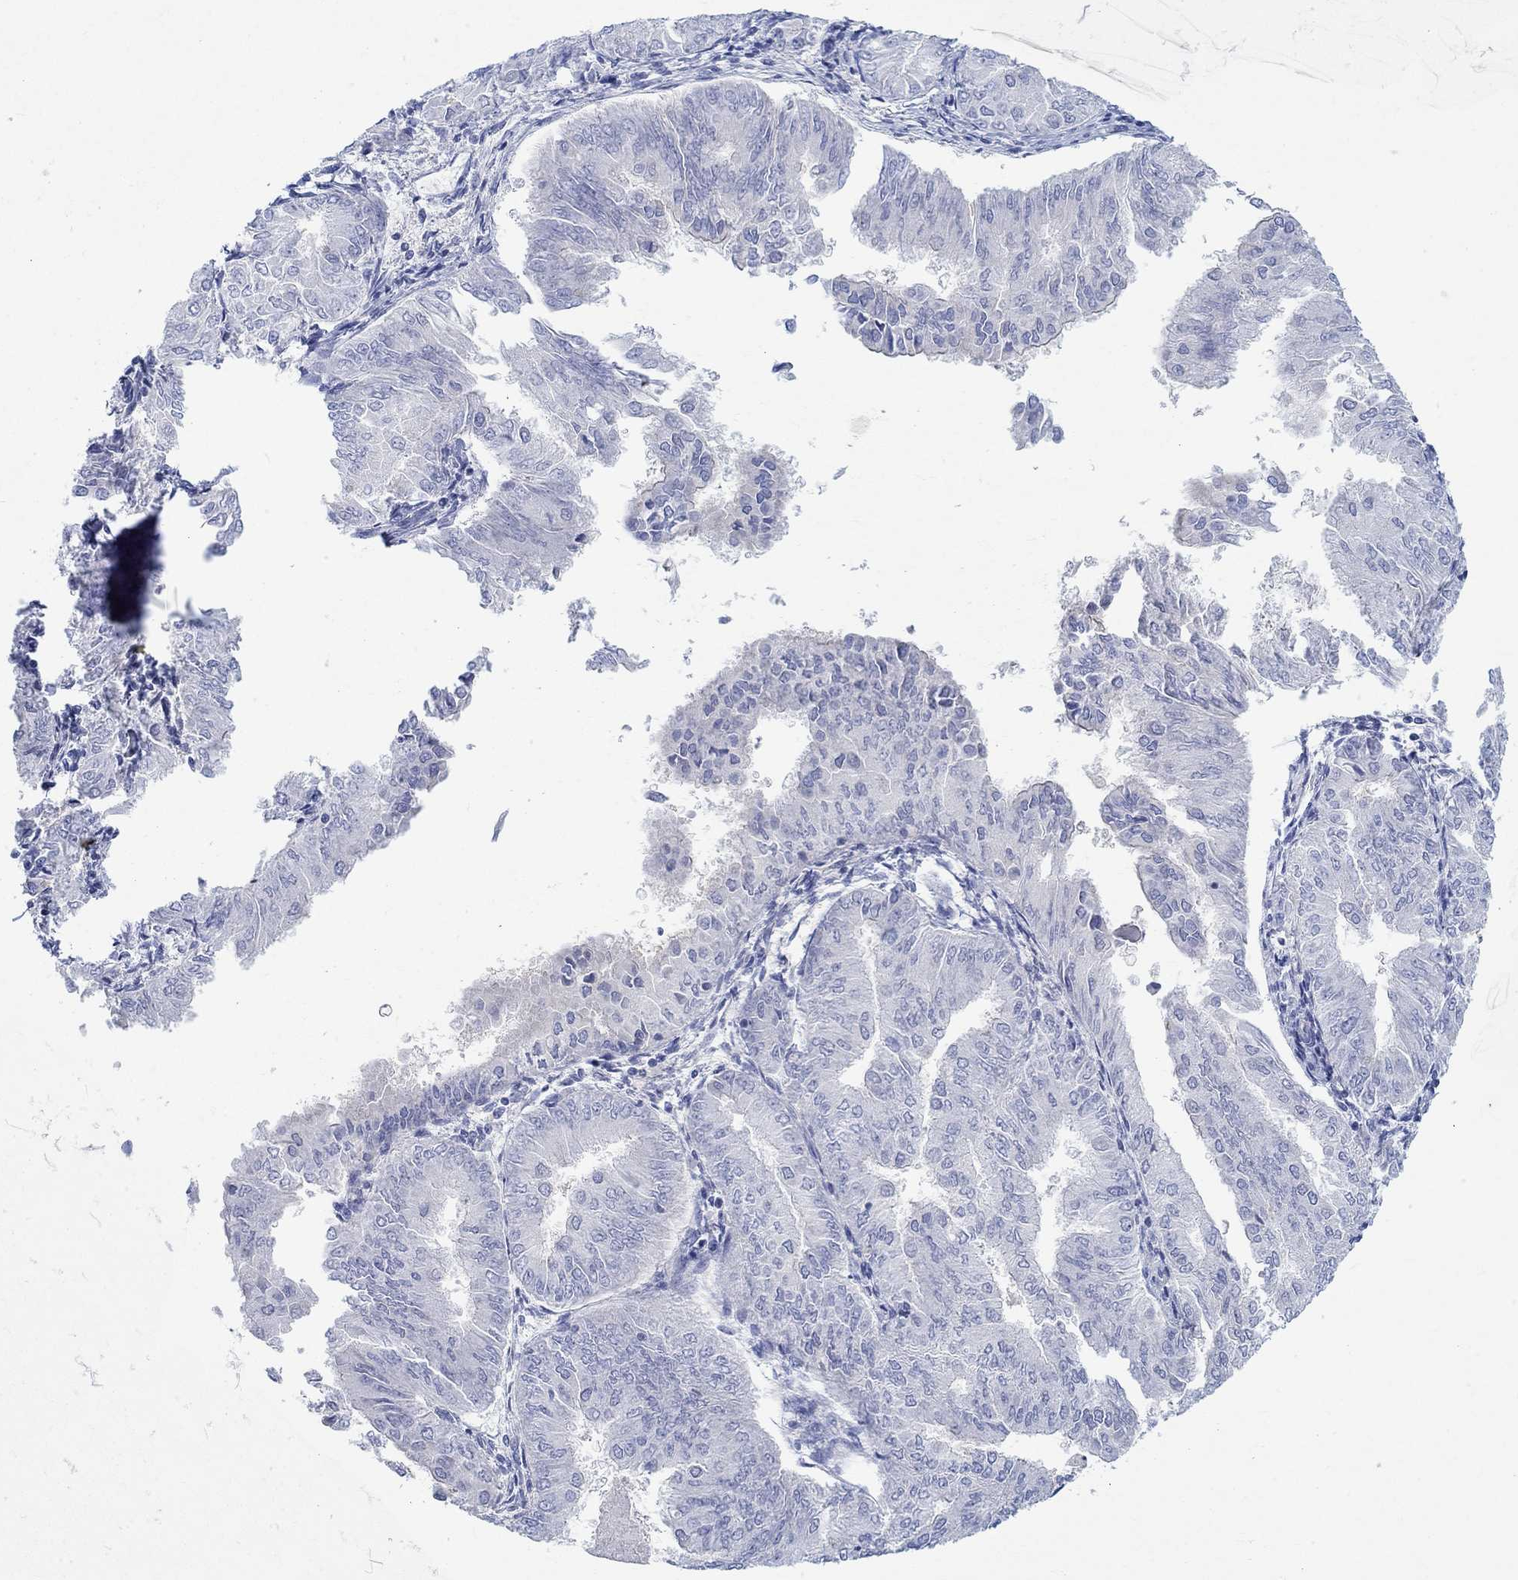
{"staining": {"intensity": "negative", "quantity": "none", "location": "none"}, "tissue": "endometrial cancer", "cell_type": "Tumor cells", "image_type": "cancer", "snomed": [{"axis": "morphology", "description": "Adenocarcinoma, NOS"}, {"axis": "topography", "description": "Endometrium"}], "caption": "Protein analysis of endometrial cancer reveals no significant staining in tumor cells.", "gene": "NAV3", "patient": {"sex": "female", "age": 53}}